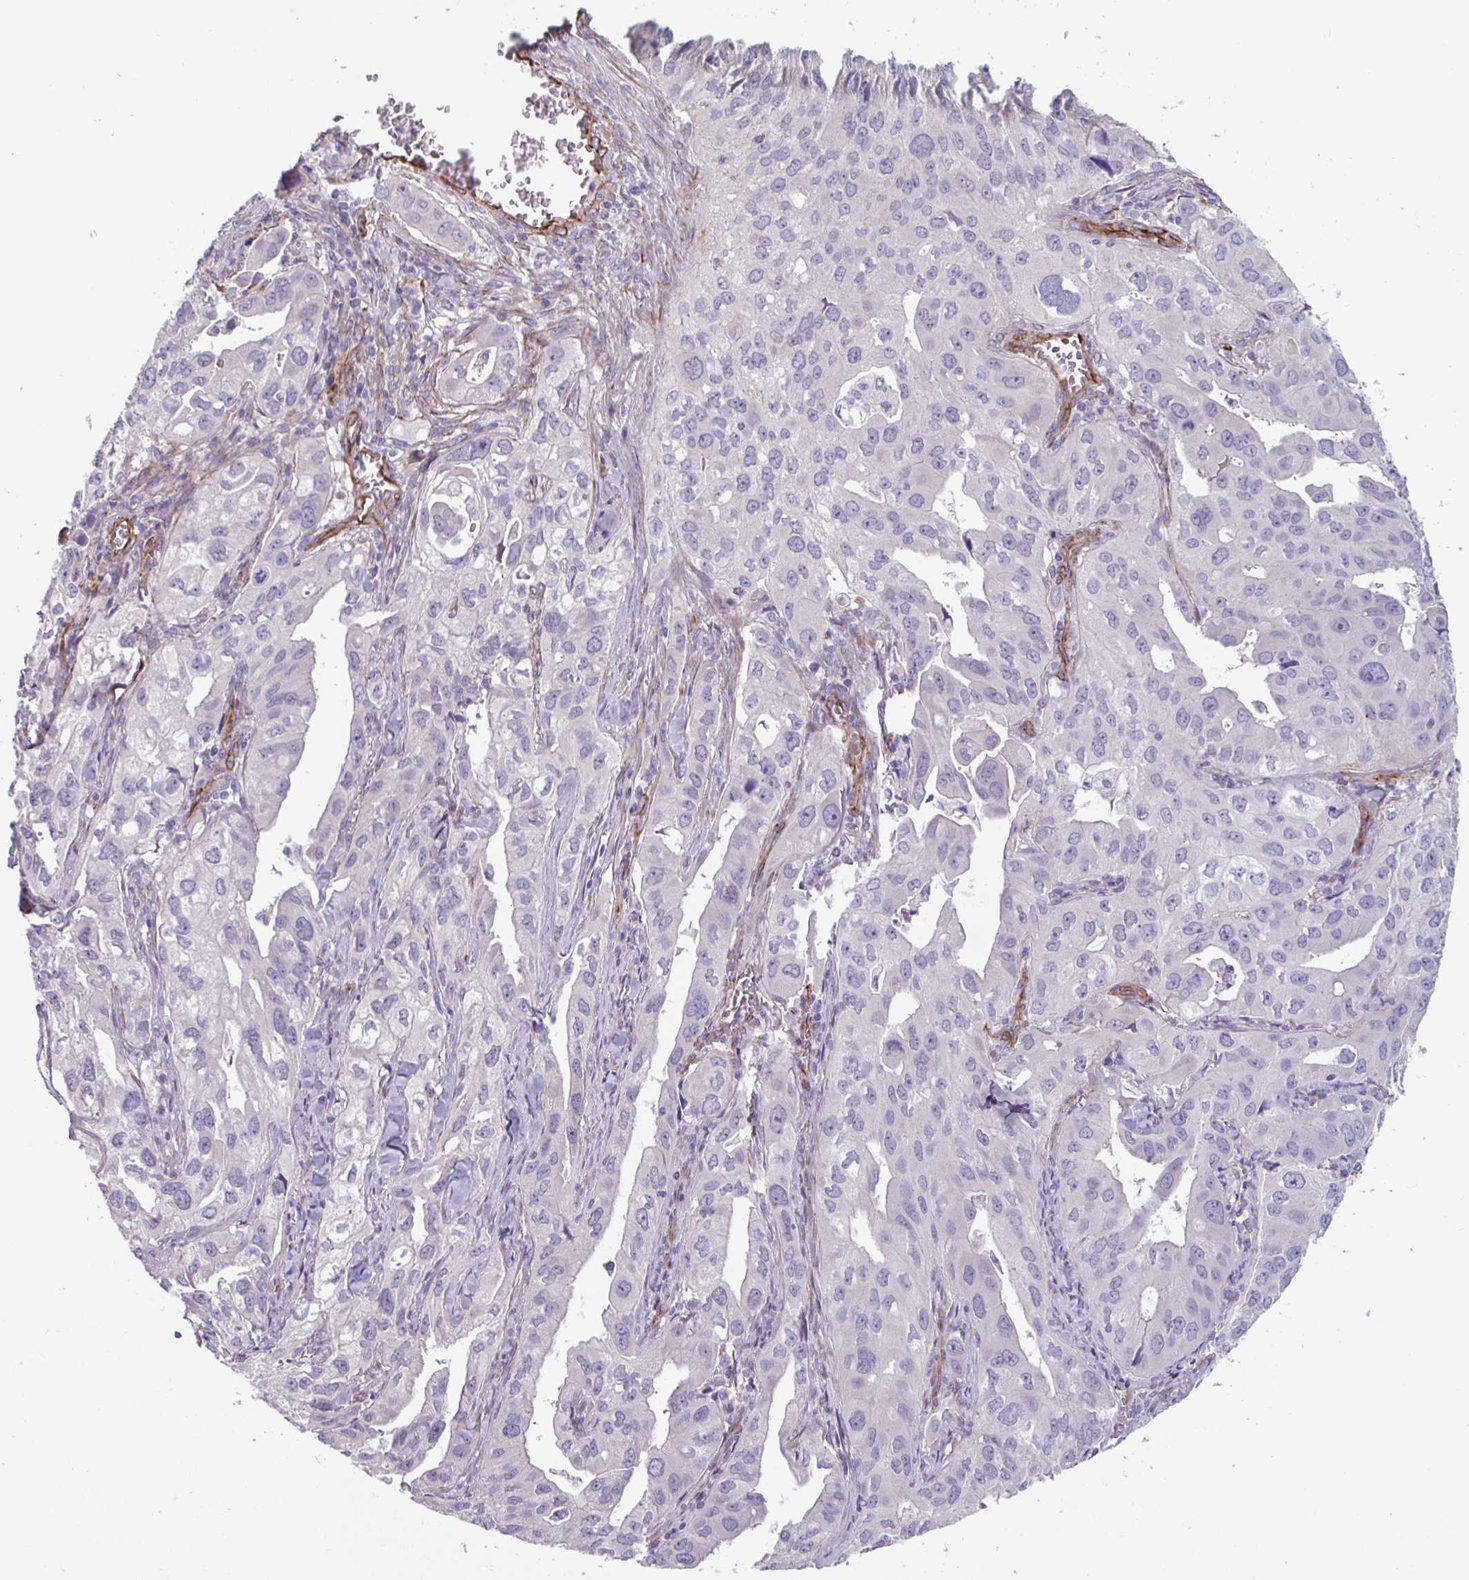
{"staining": {"intensity": "negative", "quantity": "none", "location": "none"}, "tissue": "lung cancer", "cell_type": "Tumor cells", "image_type": "cancer", "snomed": [{"axis": "morphology", "description": "Adenocarcinoma, NOS"}, {"axis": "topography", "description": "Lung"}], "caption": "The immunohistochemistry (IHC) photomicrograph has no significant expression in tumor cells of lung cancer tissue.", "gene": "CITED4", "patient": {"sex": "male", "age": 48}}